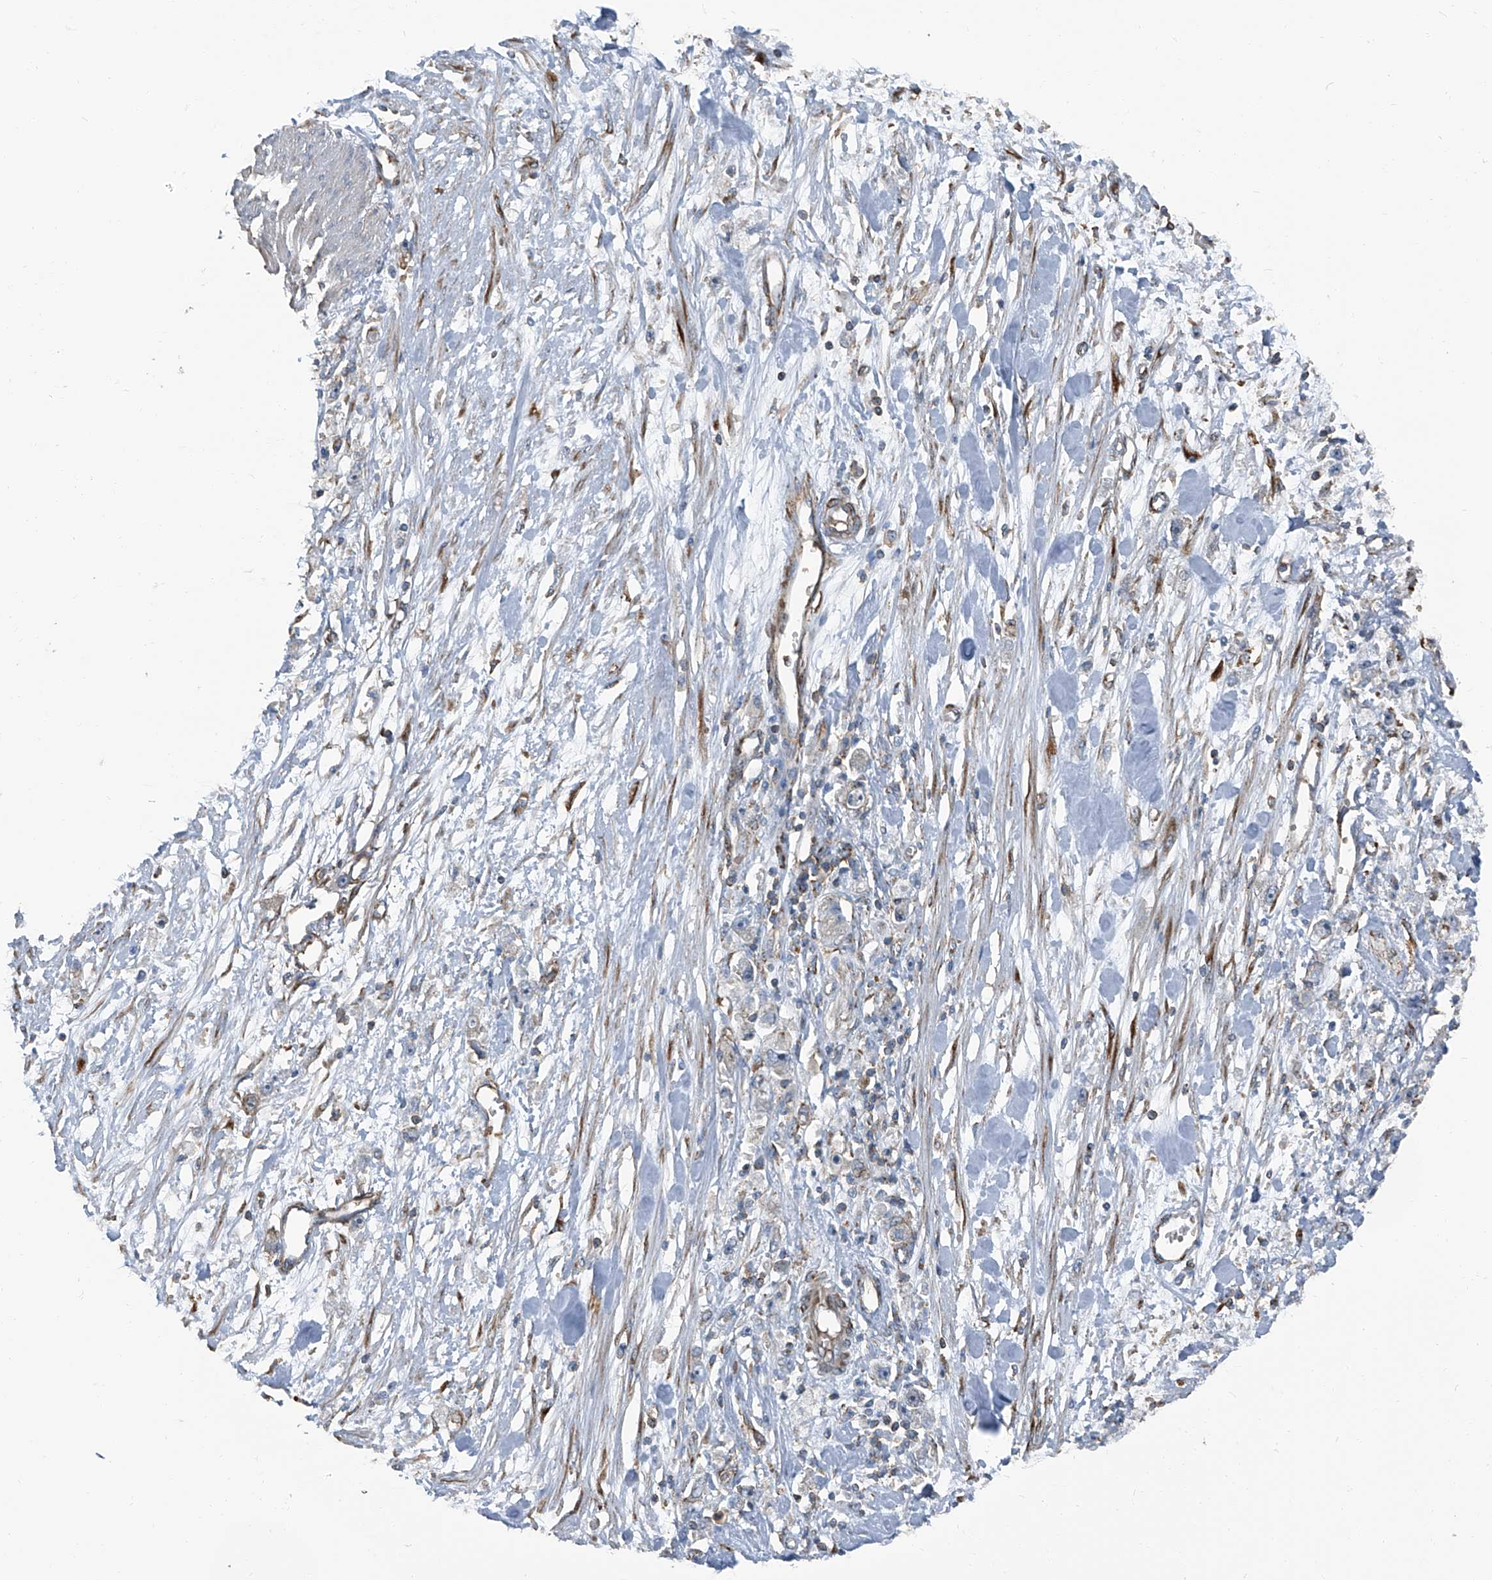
{"staining": {"intensity": "negative", "quantity": "none", "location": "none"}, "tissue": "stomach cancer", "cell_type": "Tumor cells", "image_type": "cancer", "snomed": [{"axis": "morphology", "description": "Adenocarcinoma, NOS"}, {"axis": "topography", "description": "Stomach"}], "caption": "Stomach cancer was stained to show a protein in brown. There is no significant staining in tumor cells.", "gene": "SEPTIN7", "patient": {"sex": "female", "age": 59}}